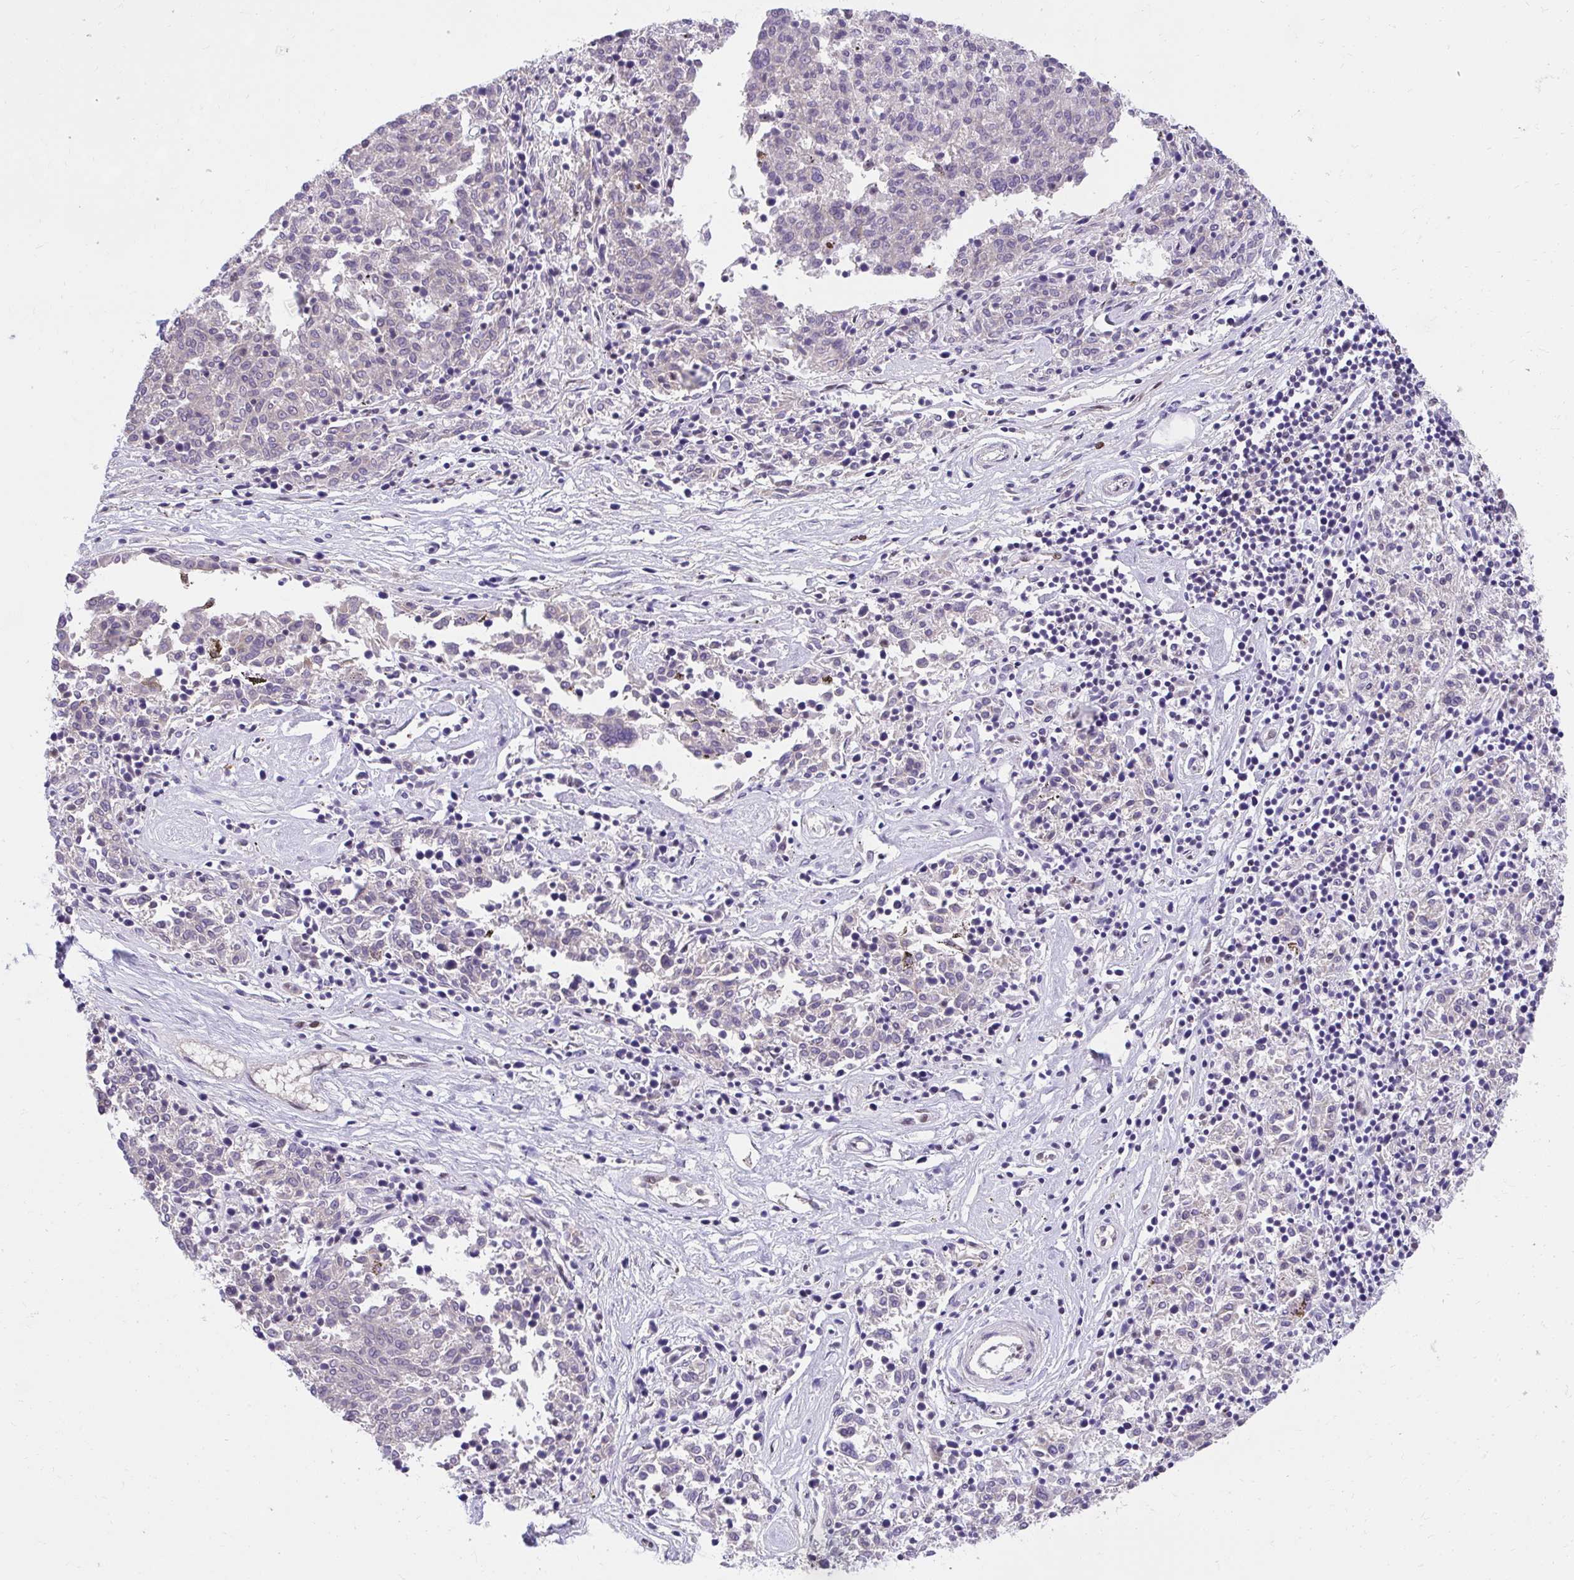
{"staining": {"intensity": "moderate", "quantity": "25%-75%", "location": "nuclear"}, "tissue": "melanoma", "cell_type": "Tumor cells", "image_type": "cancer", "snomed": [{"axis": "morphology", "description": "Malignant melanoma, NOS"}, {"axis": "topography", "description": "Skin"}], "caption": "High-magnification brightfield microscopy of melanoma stained with DAB (brown) and counterstained with hematoxylin (blue). tumor cells exhibit moderate nuclear expression is present in about25%-75% of cells.", "gene": "SYNE4", "patient": {"sex": "female", "age": 72}}